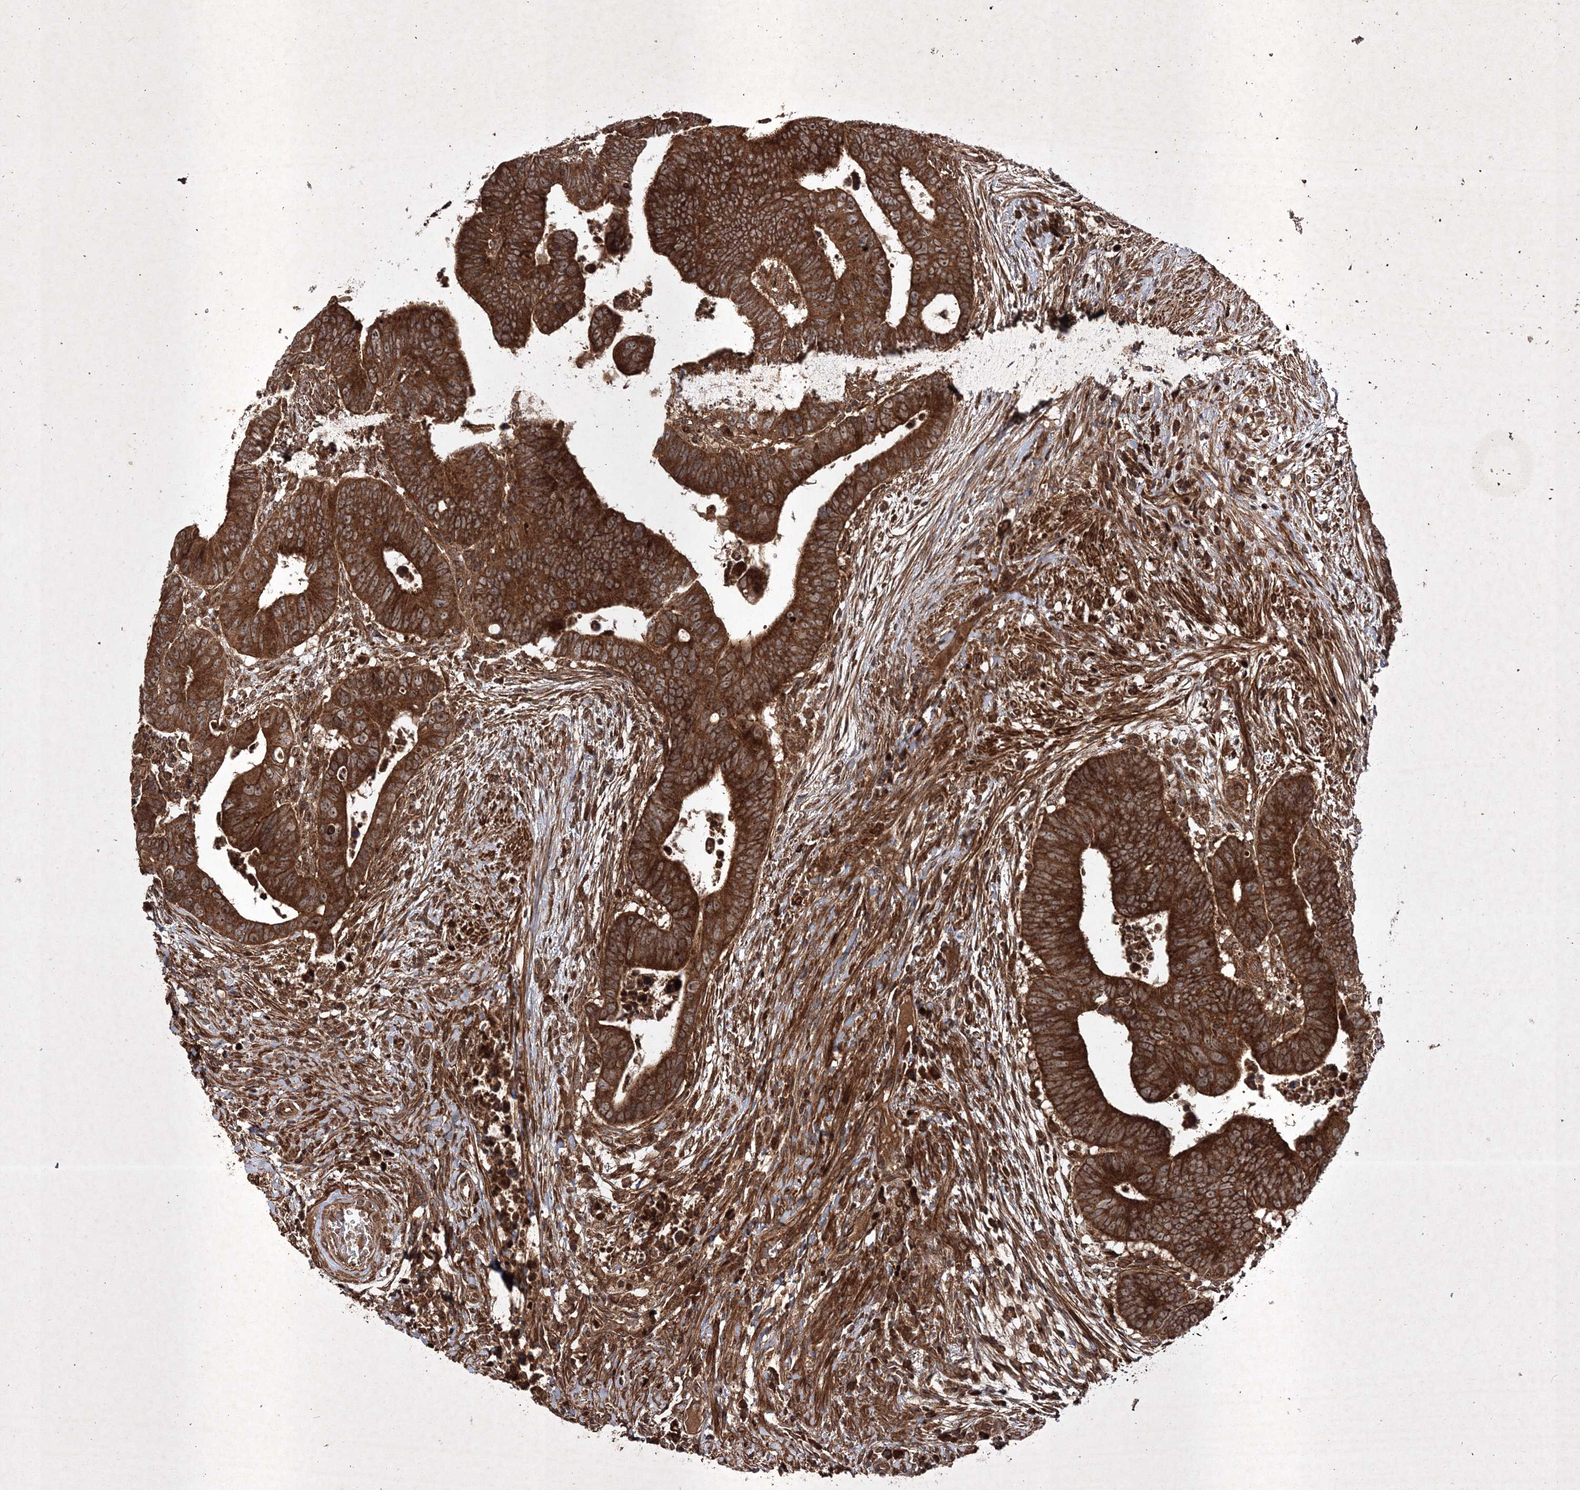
{"staining": {"intensity": "strong", "quantity": ">75%", "location": "cytoplasmic/membranous"}, "tissue": "colorectal cancer", "cell_type": "Tumor cells", "image_type": "cancer", "snomed": [{"axis": "morphology", "description": "Normal tissue, NOS"}, {"axis": "morphology", "description": "Adenocarcinoma, NOS"}, {"axis": "topography", "description": "Rectum"}], "caption": "DAB immunohistochemical staining of adenocarcinoma (colorectal) reveals strong cytoplasmic/membranous protein expression in approximately >75% of tumor cells.", "gene": "DNAJC13", "patient": {"sex": "female", "age": 65}}